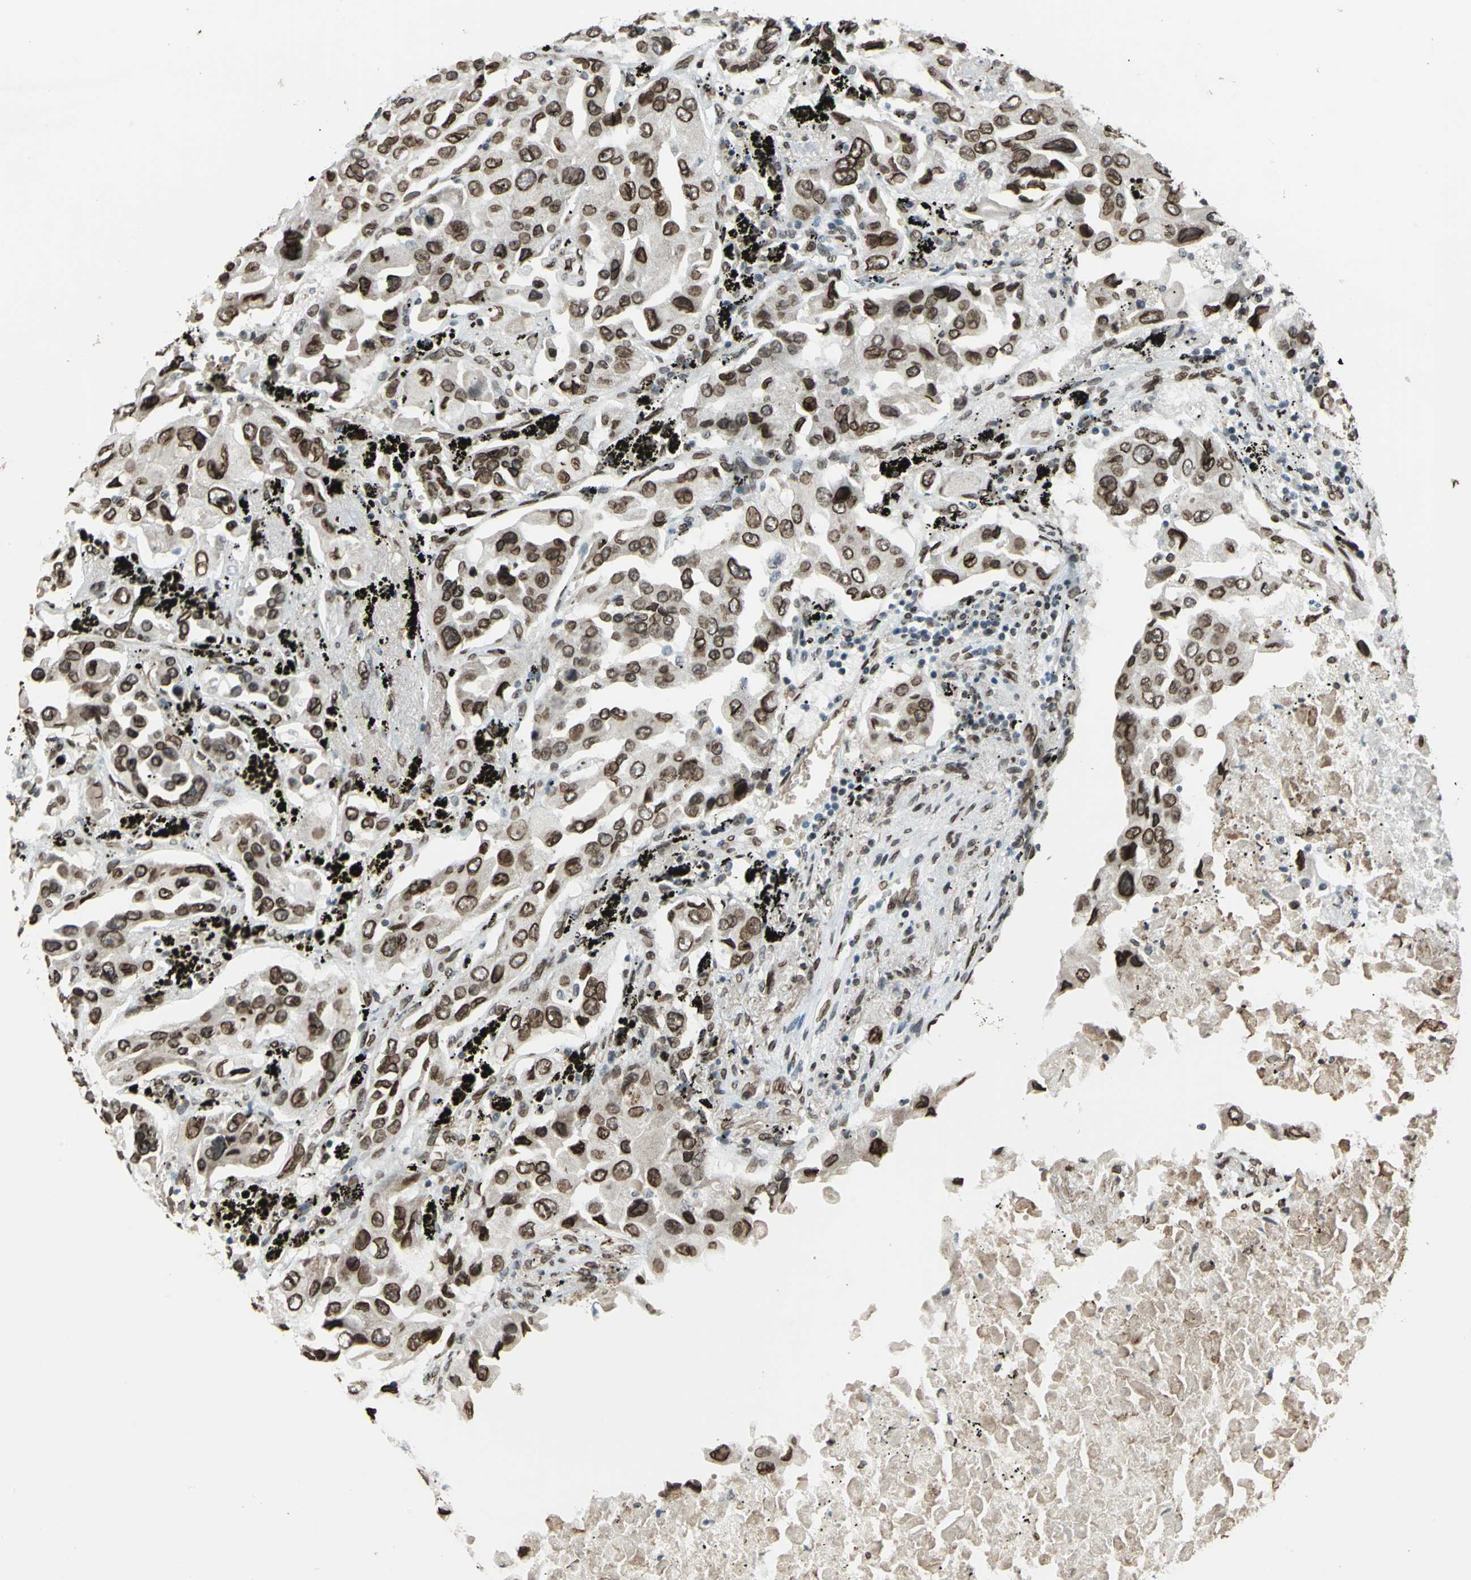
{"staining": {"intensity": "strong", "quantity": ">75%", "location": "cytoplasmic/membranous,nuclear"}, "tissue": "lung cancer", "cell_type": "Tumor cells", "image_type": "cancer", "snomed": [{"axis": "morphology", "description": "Adenocarcinoma, NOS"}, {"axis": "topography", "description": "Lung"}], "caption": "Tumor cells show high levels of strong cytoplasmic/membranous and nuclear positivity in approximately >75% of cells in human adenocarcinoma (lung).", "gene": "ISY1", "patient": {"sex": "female", "age": 65}}